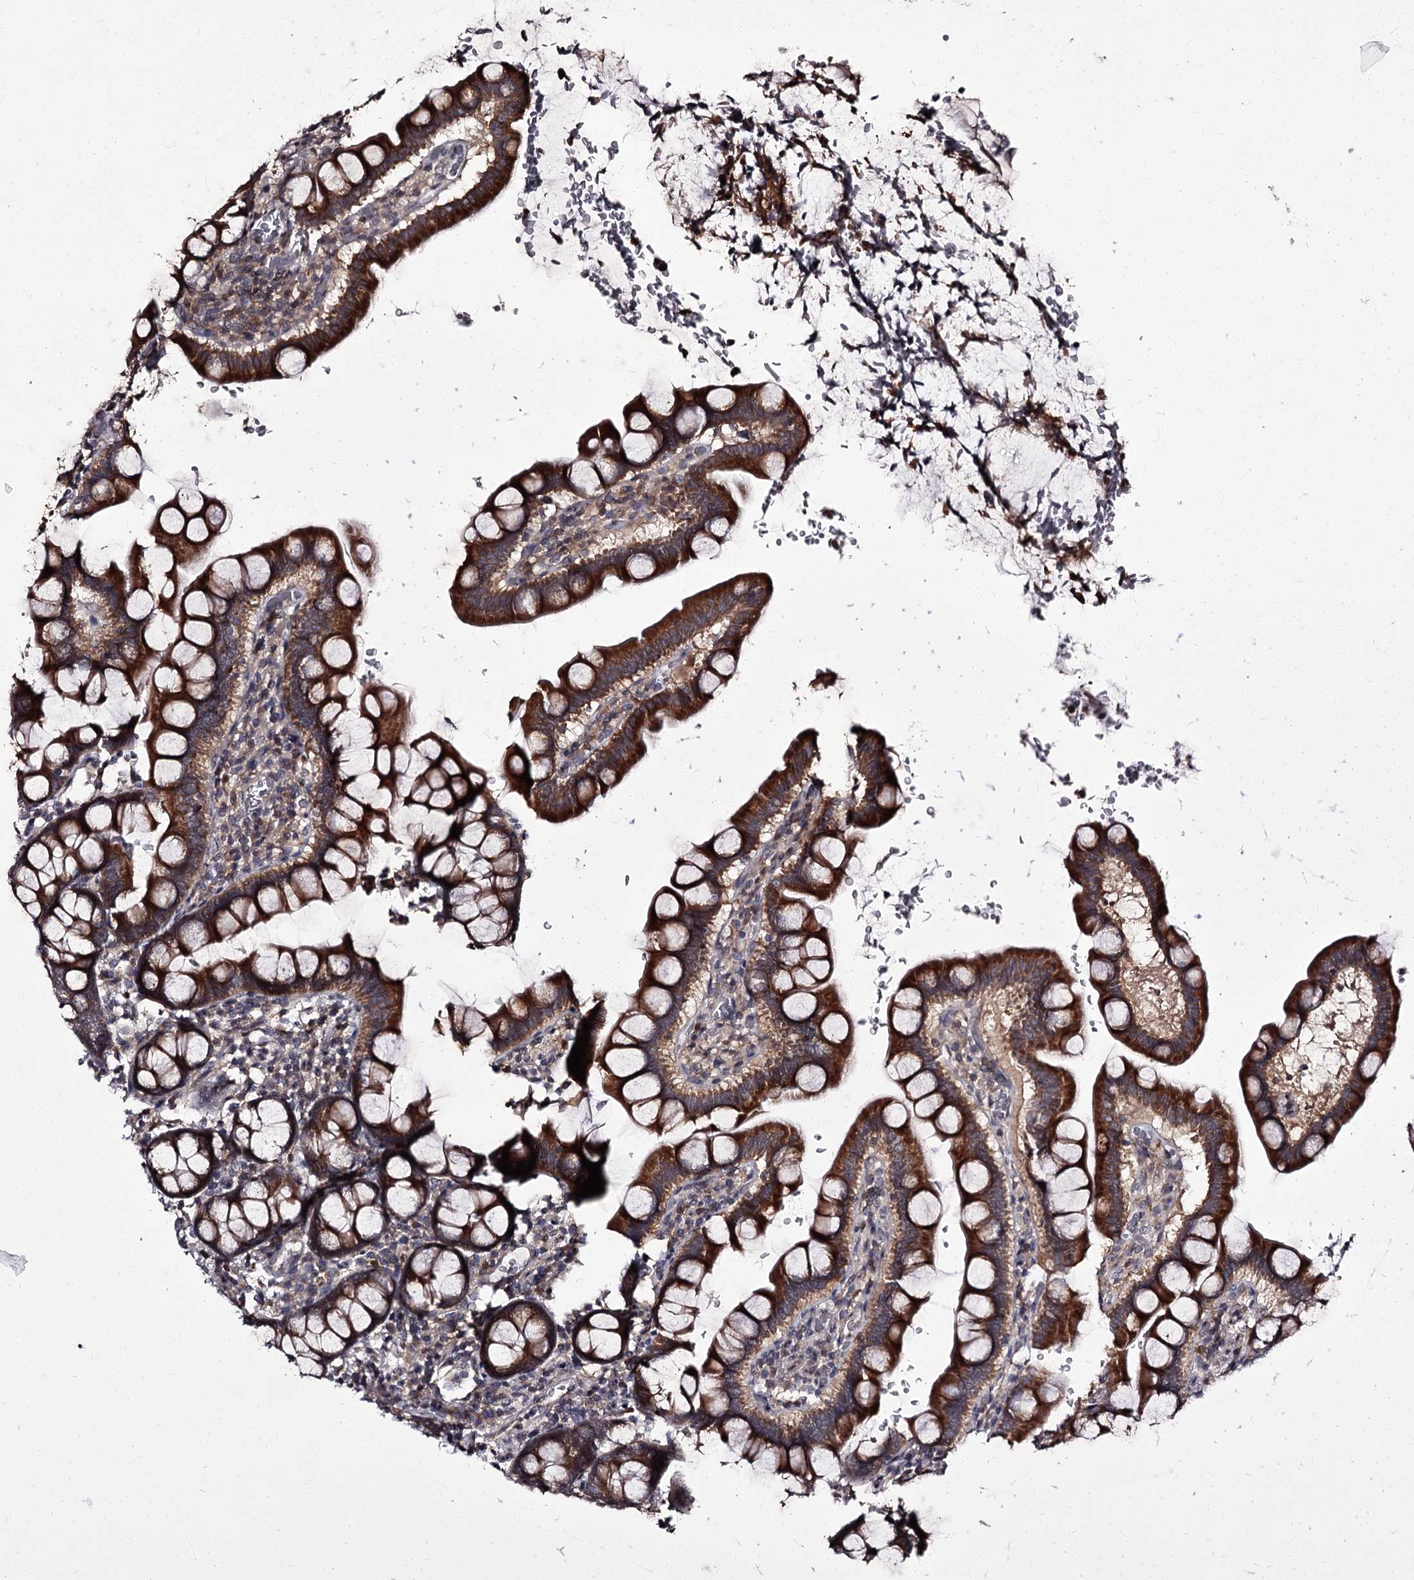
{"staining": {"intensity": "strong", "quantity": ">75%", "location": "cytoplasmic/membranous"}, "tissue": "small intestine", "cell_type": "Glandular cells", "image_type": "normal", "snomed": [{"axis": "morphology", "description": "Normal tissue, NOS"}, {"axis": "topography", "description": "Stomach, upper"}, {"axis": "topography", "description": "Stomach, lower"}, {"axis": "topography", "description": "Small intestine"}], "caption": "This photomicrograph demonstrates immunohistochemistry staining of unremarkable small intestine, with high strong cytoplasmic/membranous positivity in about >75% of glandular cells.", "gene": "CCDC92", "patient": {"sex": "male", "age": 68}}